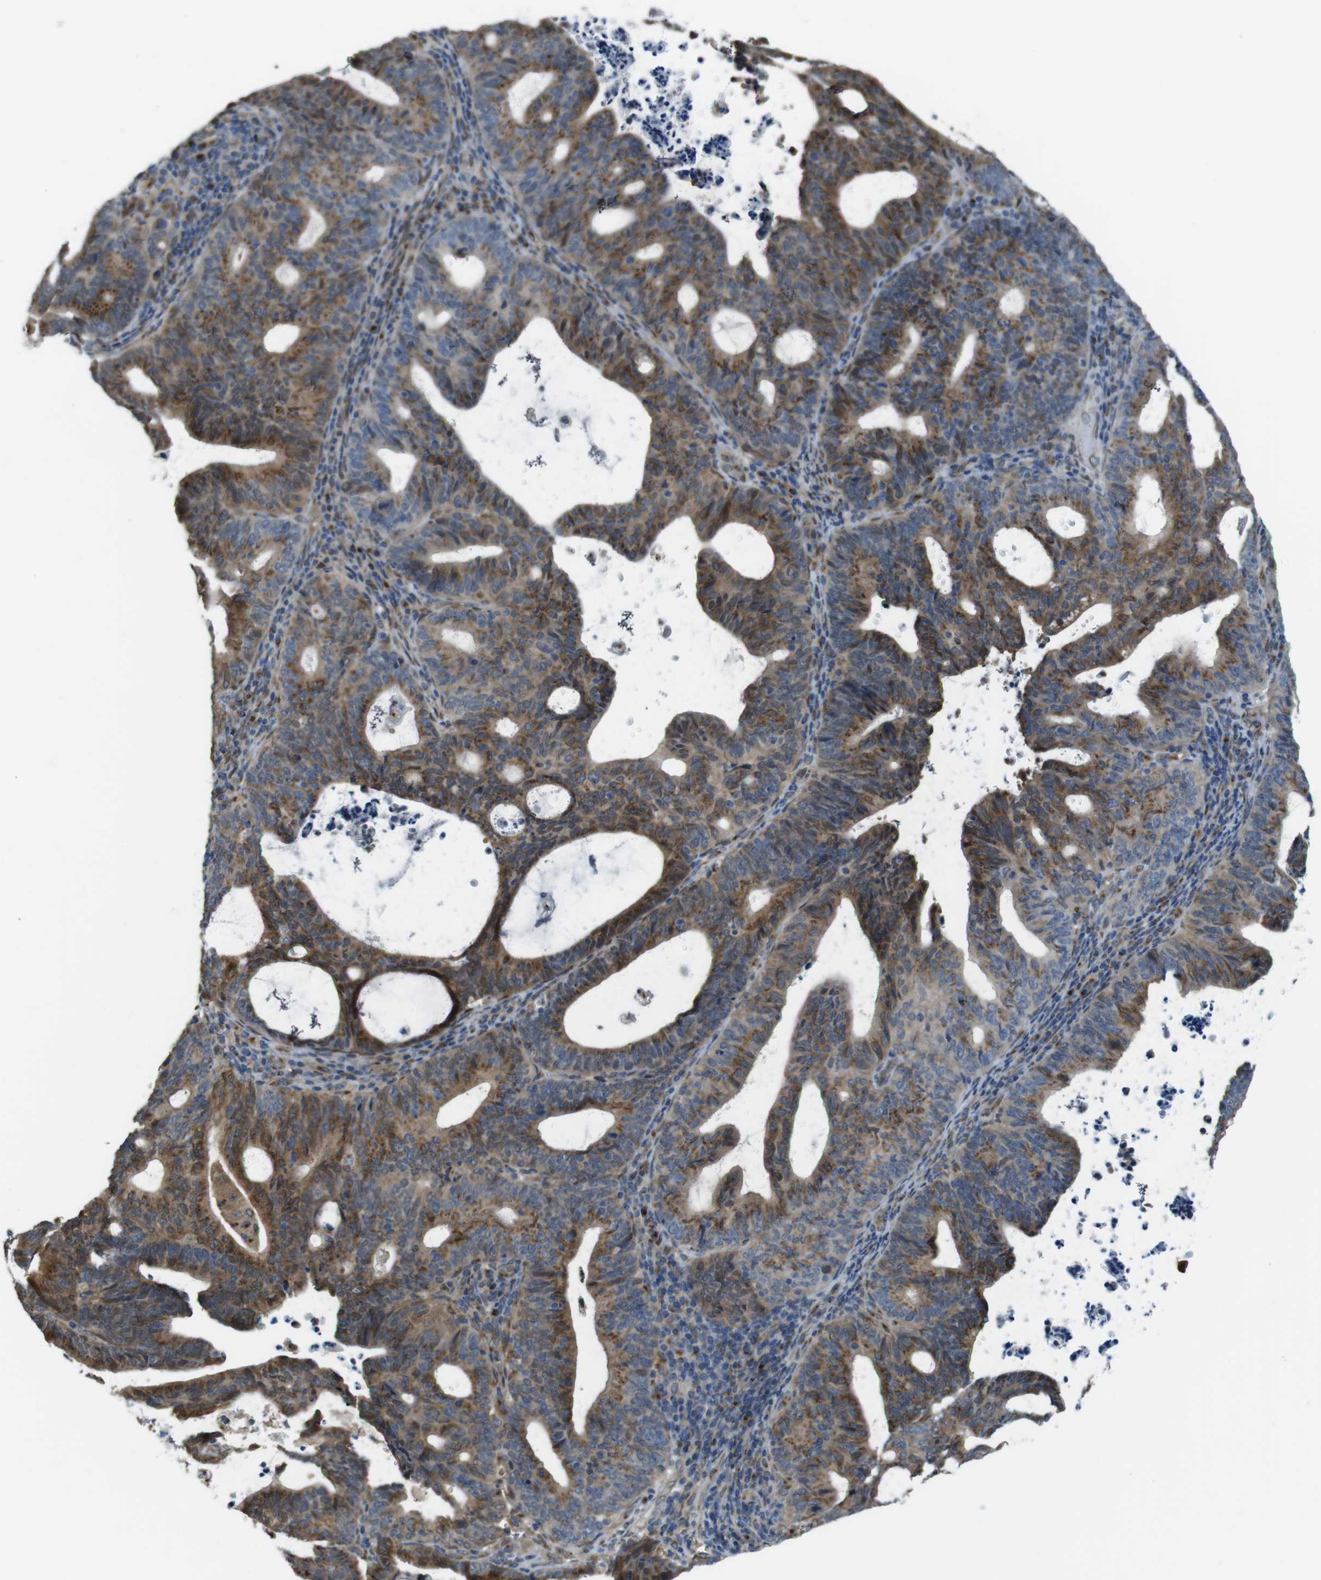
{"staining": {"intensity": "moderate", "quantity": ">75%", "location": "cytoplasmic/membranous"}, "tissue": "endometrial cancer", "cell_type": "Tumor cells", "image_type": "cancer", "snomed": [{"axis": "morphology", "description": "Adenocarcinoma, NOS"}, {"axis": "topography", "description": "Uterus"}], "caption": "IHC of human endometrial cancer (adenocarcinoma) demonstrates medium levels of moderate cytoplasmic/membranous expression in about >75% of tumor cells.", "gene": "RAB6A", "patient": {"sex": "female", "age": 83}}